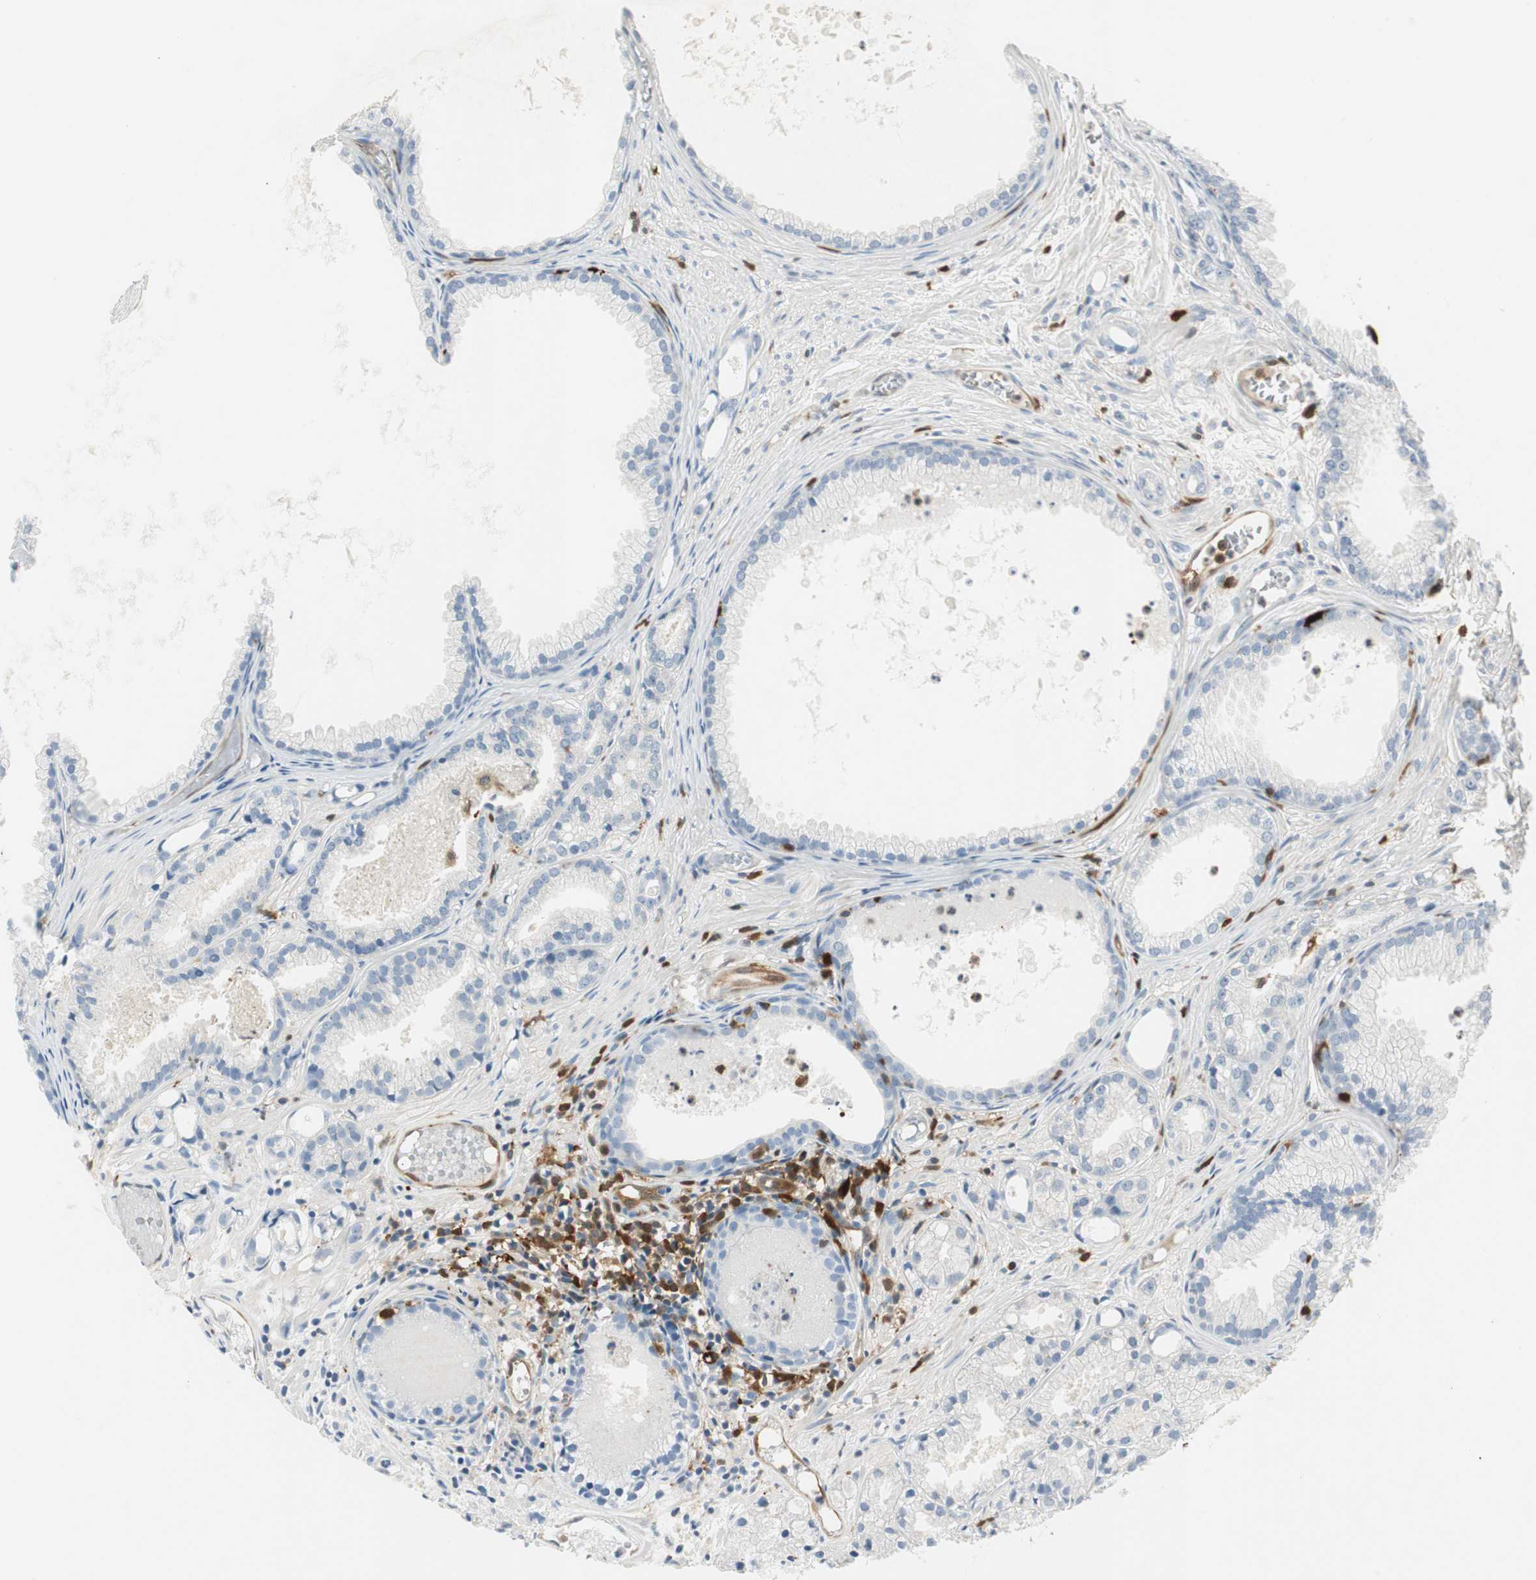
{"staining": {"intensity": "negative", "quantity": "none", "location": "none"}, "tissue": "prostate cancer", "cell_type": "Tumor cells", "image_type": "cancer", "snomed": [{"axis": "morphology", "description": "Adenocarcinoma, Low grade"}, {"axis": "topography", "description": "Prostate"}], "caption": "Tumor cells show no significant protein staining in prostate low-grade adenocarcinoma.", "gene": "COTL1", "patient": {"sex": "male", "age": 72}}